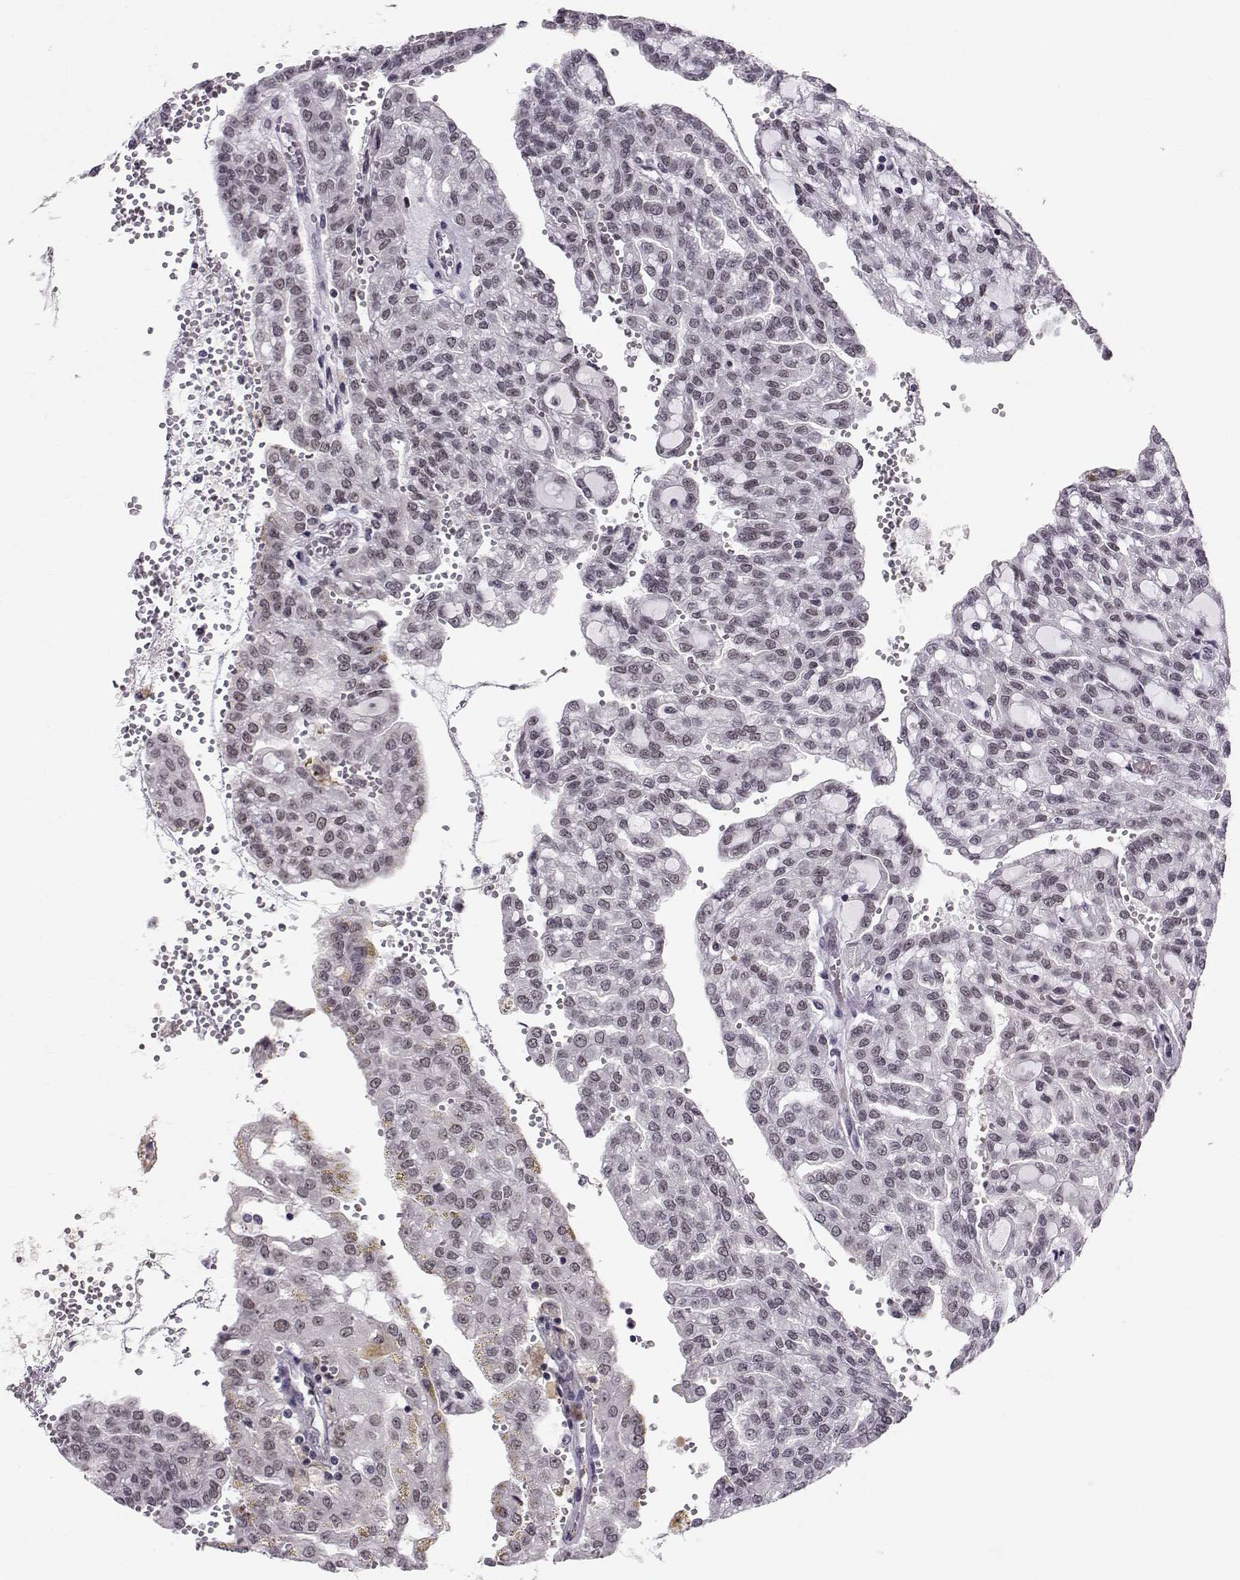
{"staining": {"intensity": "negative", "quantity": "none", "location": "none"}, "tissue": "renal cancer", "cell_type": "Tumor cells", "image_type": "cancer", "snomed": [{"axis": "morphology", "description": "Adenocarcinoma, NOS"}, {"axis": "topography", "description": "Kidney"}], "caption": "IHC image of renal adenocarcinoma stained for a protein (brown), which demonstrates no expression in tumor cells.", "gene": "RPP38", "patient": {"sex": "male", "age": 63}}